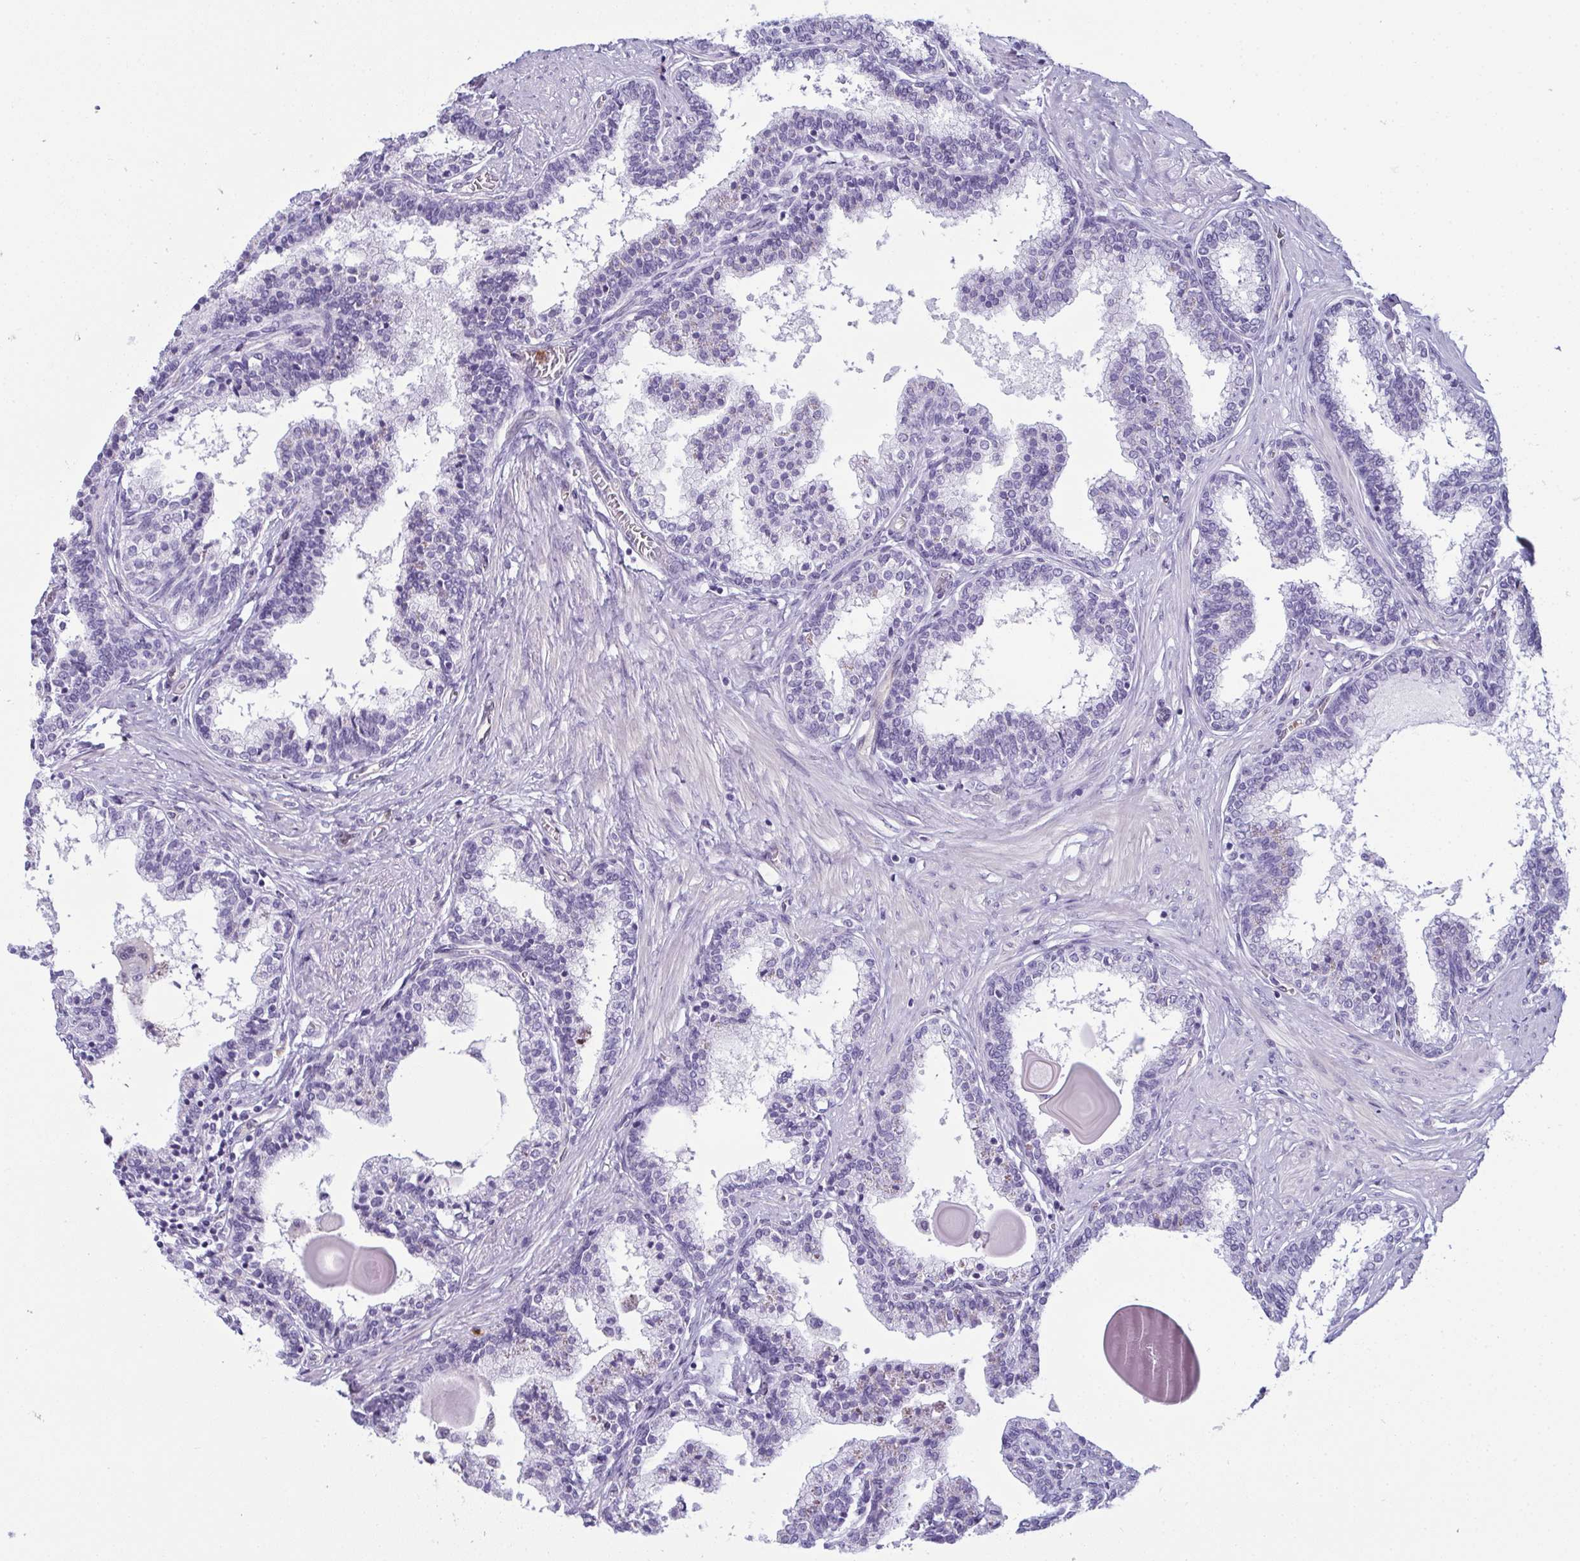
{"staining": {"intensity": "negative", "quantity": "none", "location": "none"}, "tissue": "prostate", "cell_type": "Glandular cells", "image_type": "normal", "snomed": [{"axis": "morphology", "description": "Normal tissue, NOS"}, {"axis": "topography", "description": "Prostate"}], "caption": "Photomicrograph shows no significant protein positivity in glandular cells of benign prostate. (Brightfield microscopy of DAB (3,3'-diaminobenzidine) immunohistochemistry (IHC) at high magnification).", "gene": "CDA", "patient": {"sex": "male", "age": 55}}